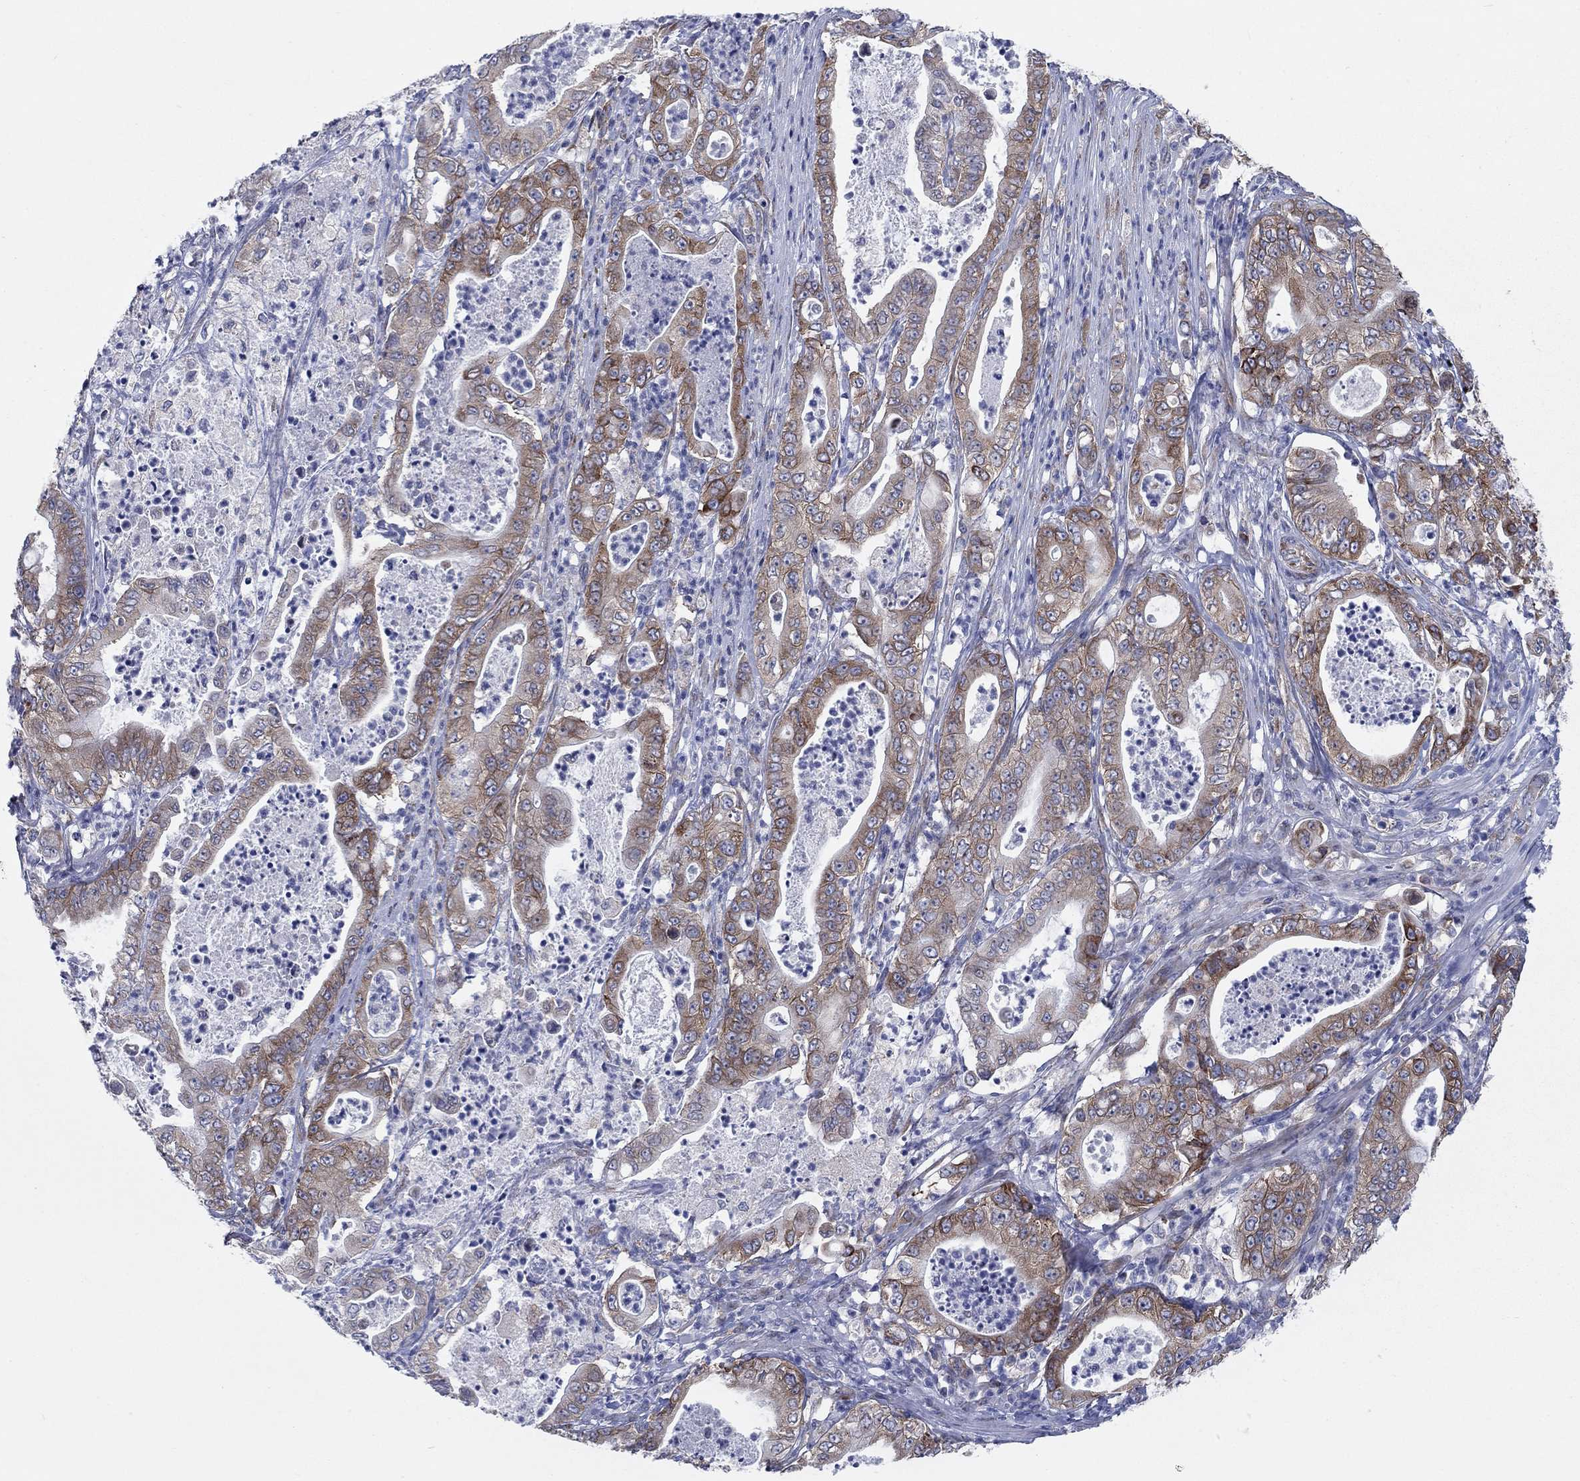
{"staining": {"intensity": "strong", "quantity": "25%-75%", "location": "cytoplasmic/membranous"}, "tissue": "pancreatic cancer", "cell_type": "Tumor cells", "image_type": "cancer", "snomed": [{"axis": "morphology", "description": "Adenocarcinoma, NOS"}, {"axis": "topography", "description": "Pancreas"}], "caption": "DAB (3,3'-diaminobenzidine) immunohistochemical staining of human pancreatic adenocarcinoma demonstrates strong cytoplasmic/membranous protein expression in about 25%-75% of tumor cells.", "gene": "TMEM59", "patient": {"sex": "male", "age": 71}}